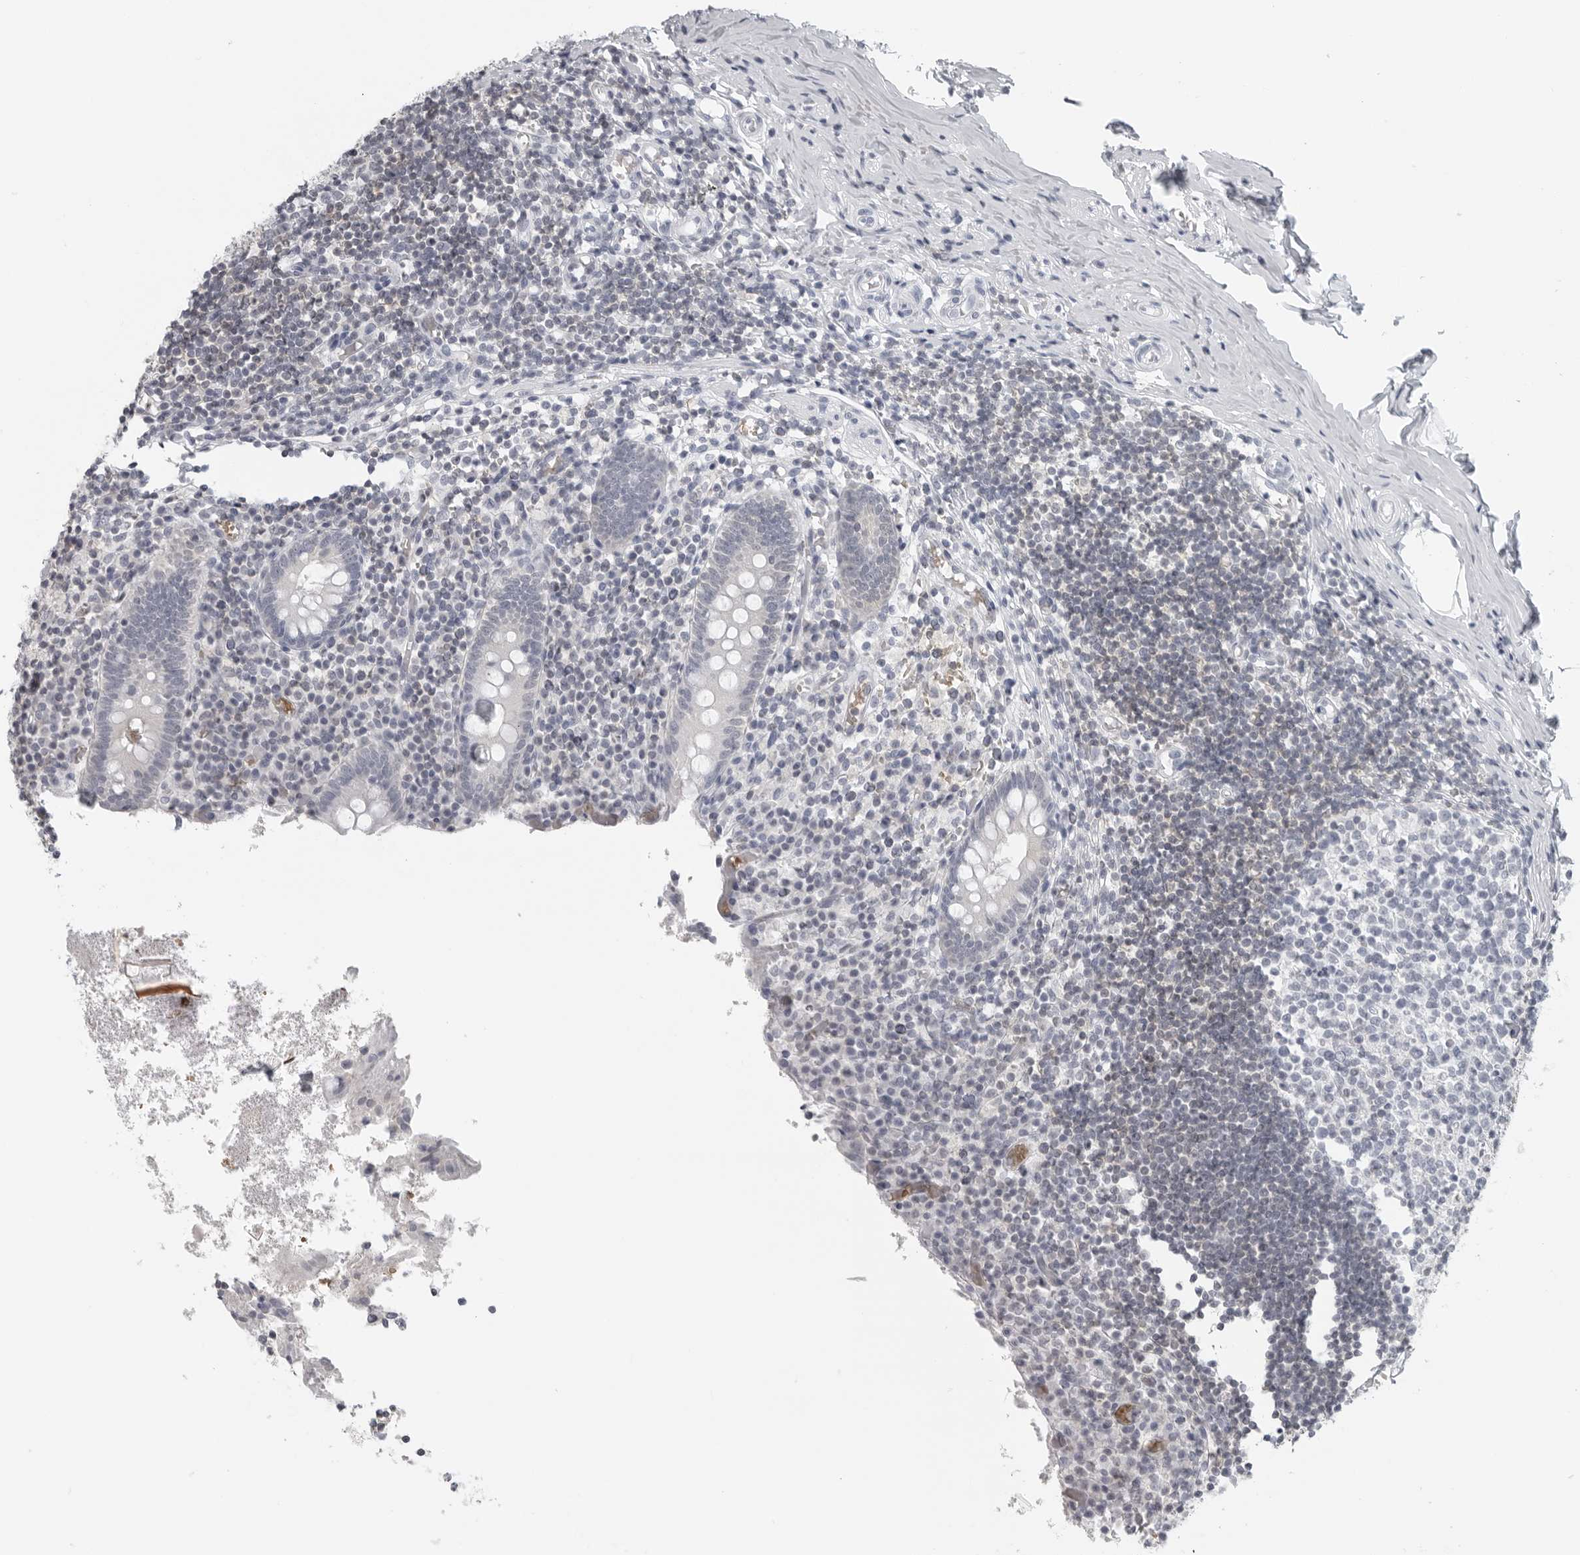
{"staining": {"intensity": "weak", "quantity": "<25%", "location": "cytoplasmic/membranous"}, "tissue": "appendix", "cell_type": "Glandular cells", "image_type": "normal", "snomed": [{"axis": "morphology", "description": "Normal tissue, NOS"}, {"axis": "topography", "description": "Appendix"}], "caption": "This is a photomicrograph of IHC staining of benign appendix, which shows no staining in glandular cells. (Brightfield microscopy of DAB IHC at high magnification).", "gene": "EPB41", "patient": {"sex": "female", "age": 17}}